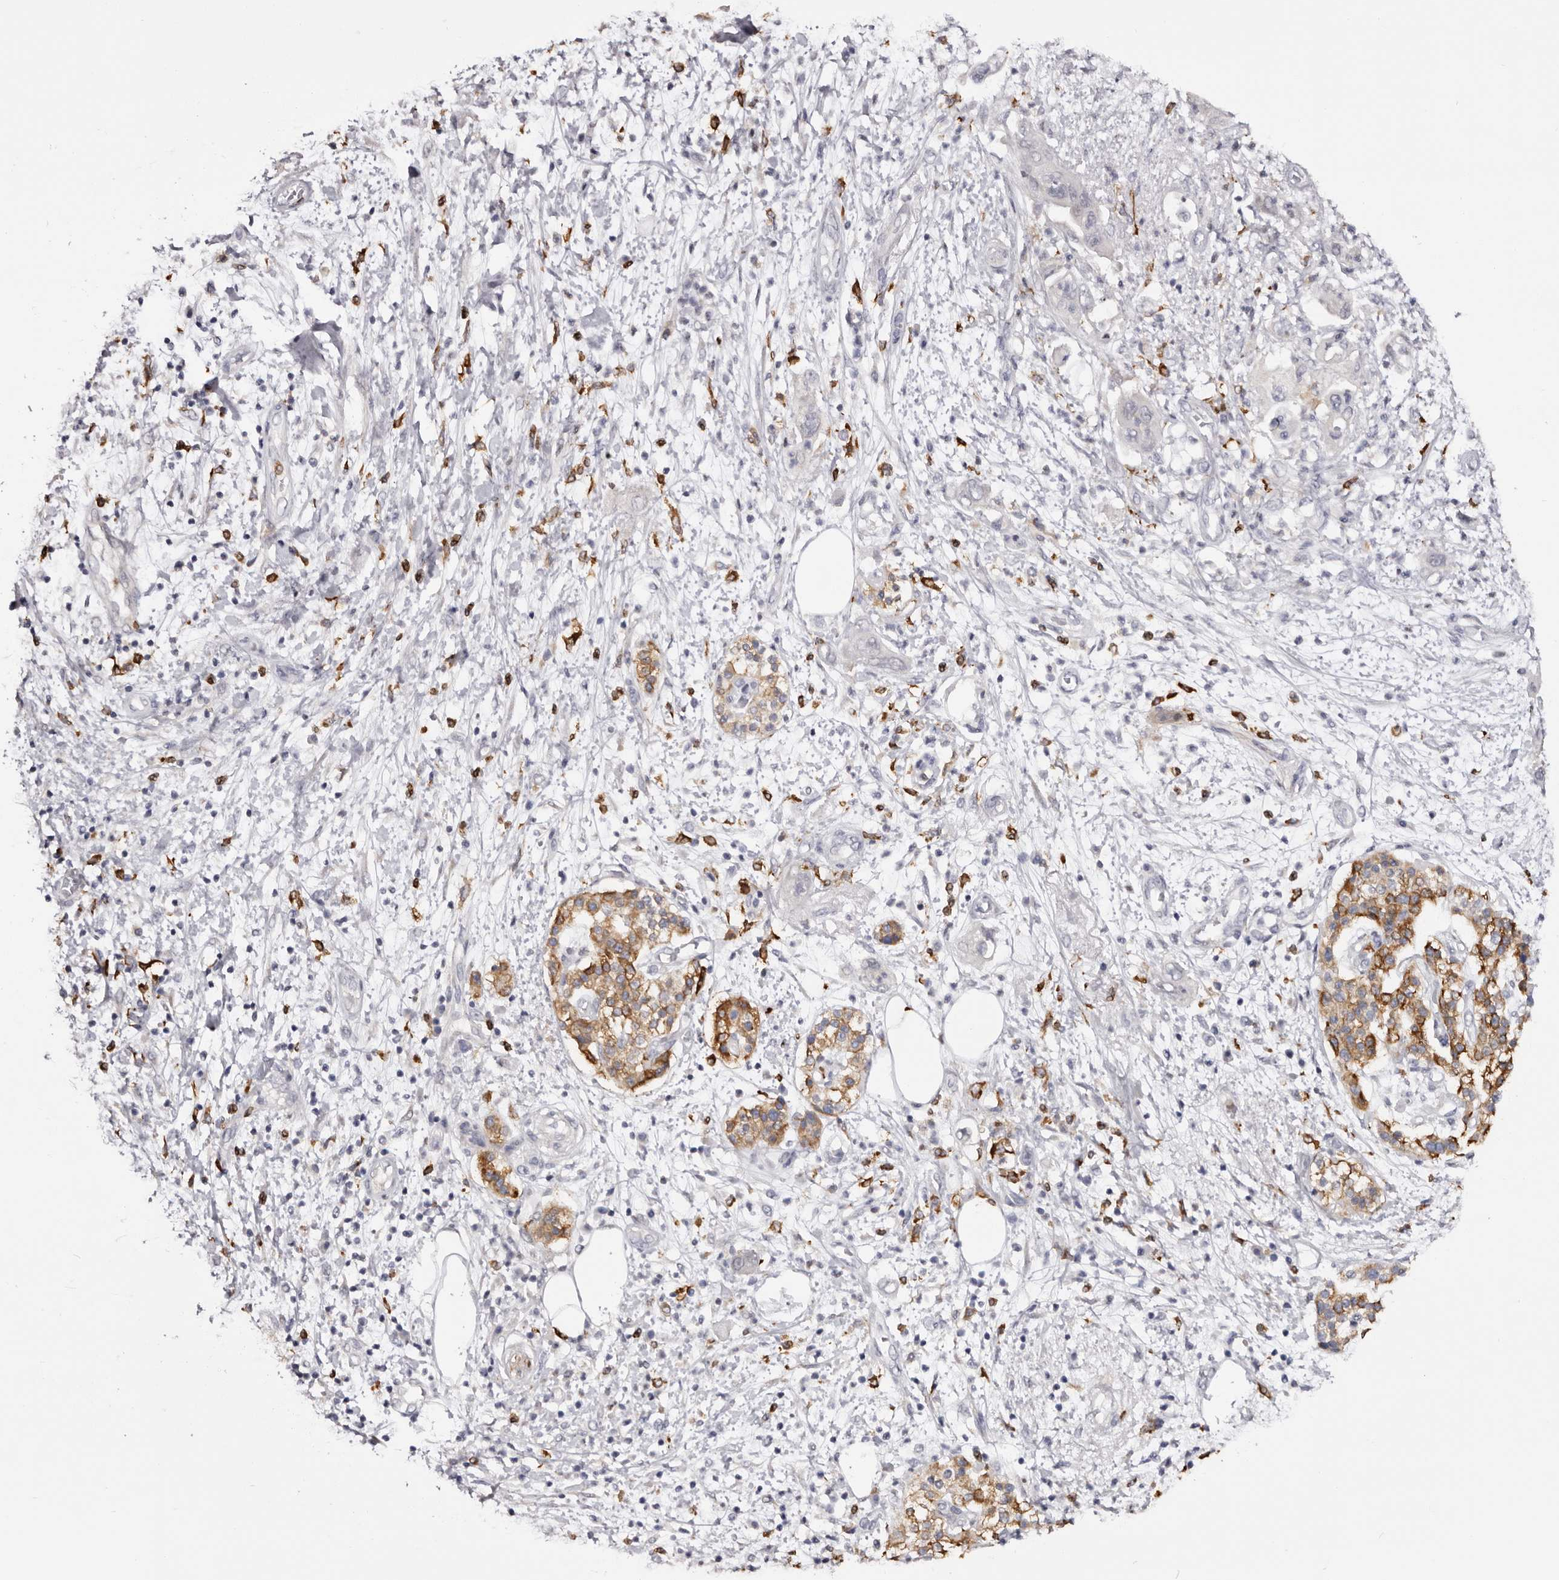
{"staining": {"intensity": "negative", "quantity": "none", "location": "none"}, "tissue": "pancreatic cancer", "cell_type": "Tumor cells", "image_type": "cancer", "snomed": [{"axis": "morphology", "description": "Adenocarcinoma, NOS"}, {"axis": "topography", "description": "Pancreas"}], "caption": "This is an immunohistochemistry (IHC) photomicrograph of adenocarcinoma (pancreatic). There is no expression in tumor cells.", "gene": "TNNI1", "patient": {"sex": "female", "age": 73}}